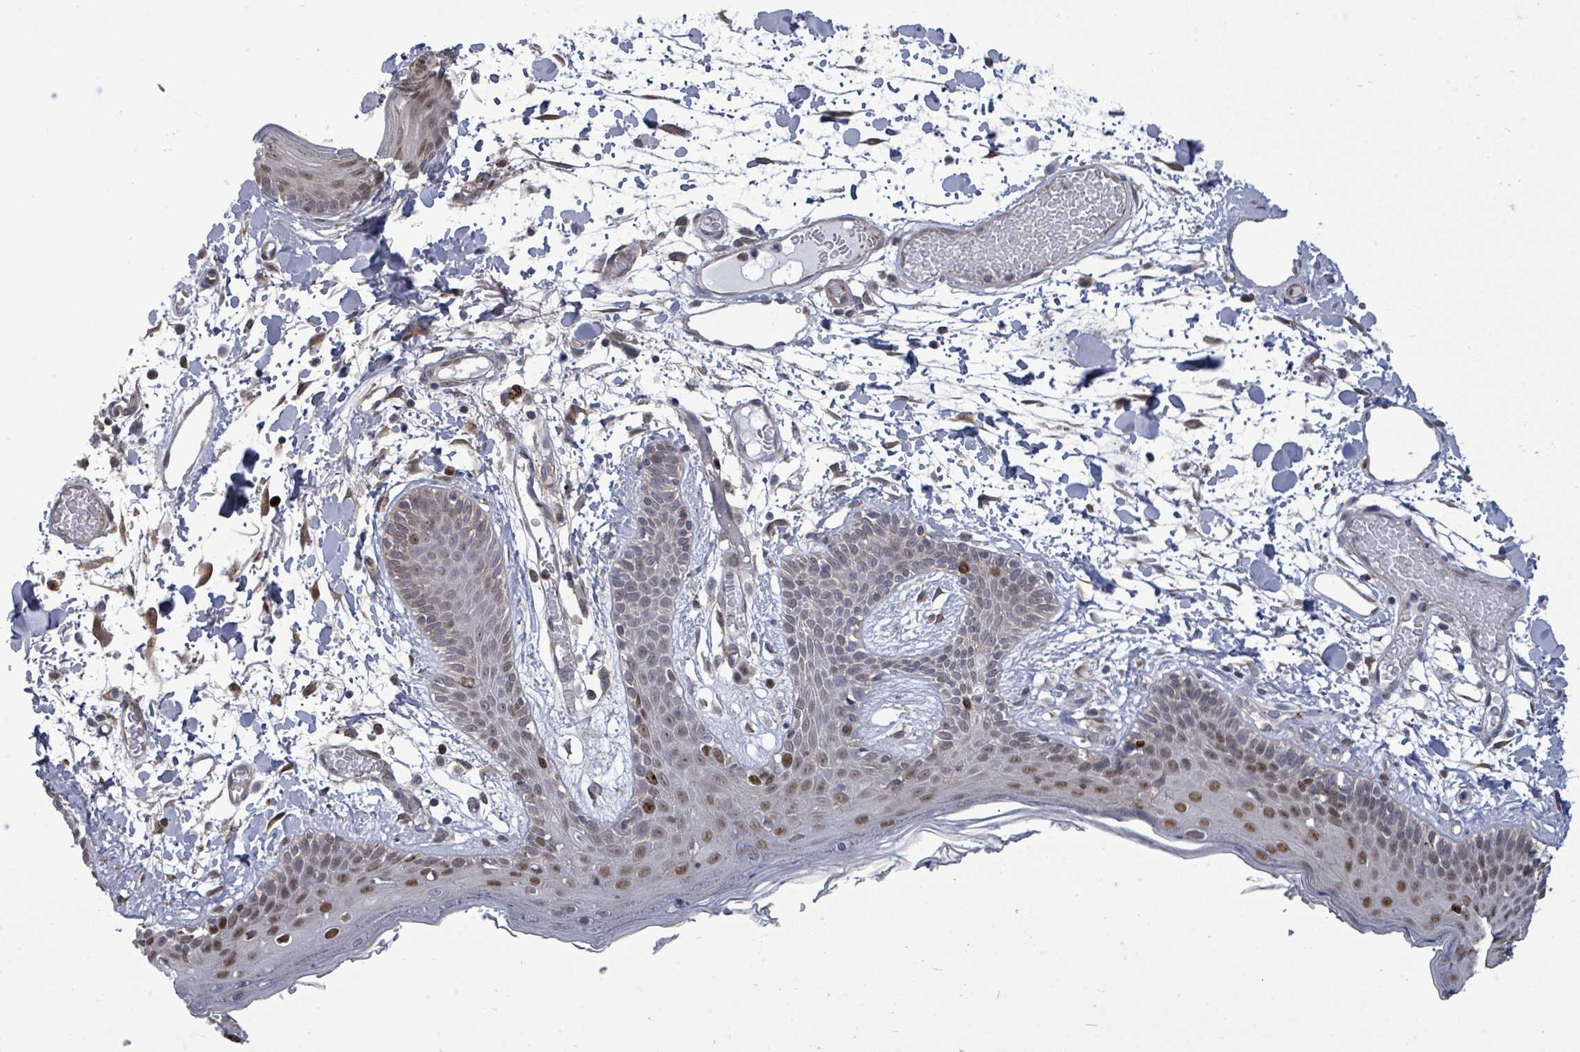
{"staining": {"intensity": "moderate", "quantity": ">75%", "location": "cytoplasmic/membranous,nuclear"}, "tissue": "skin", "cell_type": "Fibroblasts", "image_type": "normal", "snomed": [{"axis": "morphology", "description": "Normal tissue, NOS"}, {"axis": "topography", "description": "Skin"}], "caption": "Normal skin reveals moderate cytoplasmic/membranous,nuclear positivity in approximately >75% of fibroblasts.", "gene": "PAPSS1", "patient": {"sex": "male", "age": 79}}